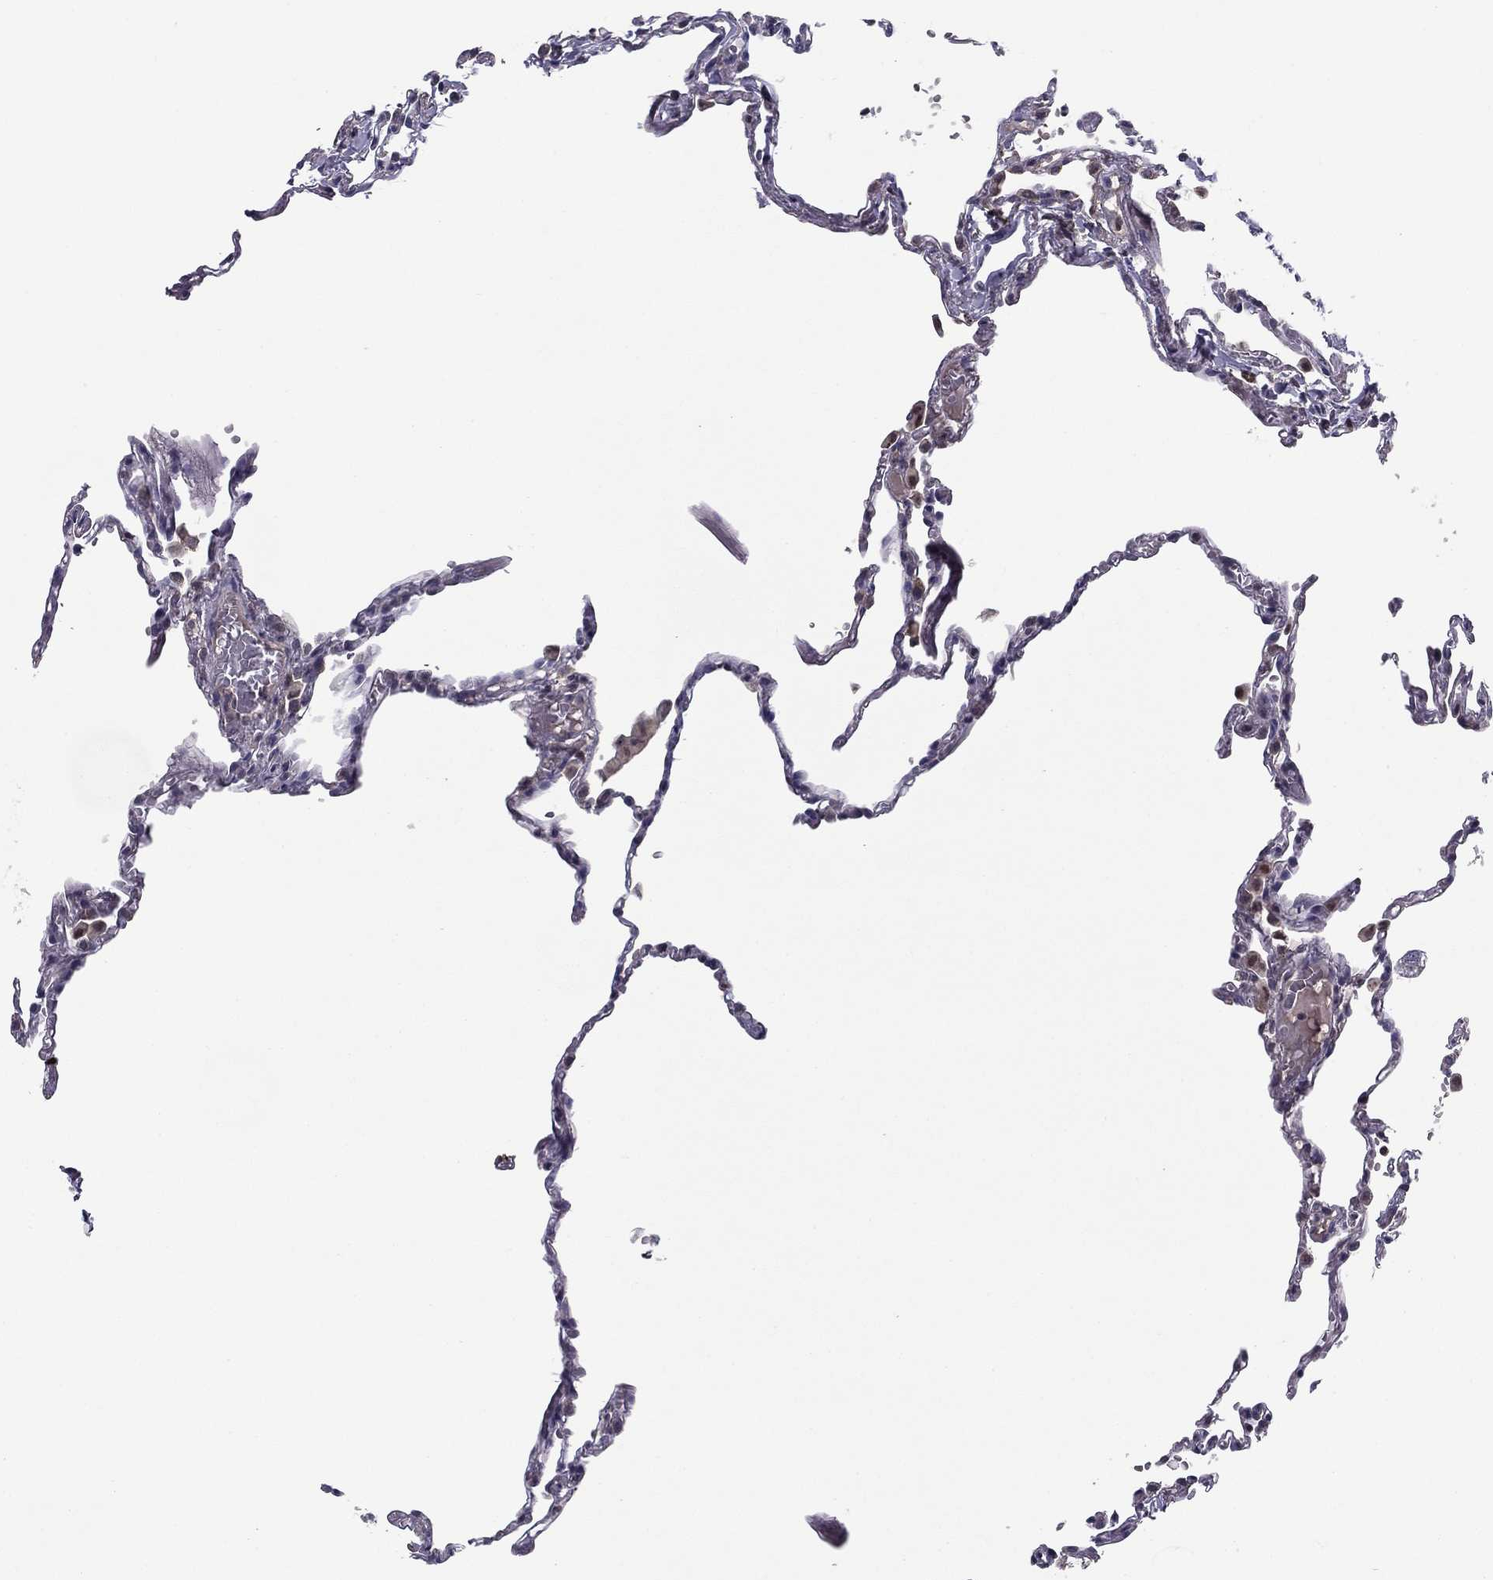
{"staining": {"intensity": "negative", "quantity": "none", "location": "none"}, "tissue": "lung", "cell_type": "Alveolar cells", "image_type": "normal", "snomed": [{"axis": "morphology", "description": "Normal tissue, NOS"}, {"axis": "topography", "description": "Lung"}], "caption": "Immunohistochemistry (IHC) photomicrograph of benign lung: lung stained with DAB reveals no significant protein positivity in alveolar cells. (Brightfield microscopy of DAB (3,3'-diaminobenzidine) immunohistochemistry at high magnification).", "gene": "HCN1", "patient": {"sex": "male", "age": 78}}